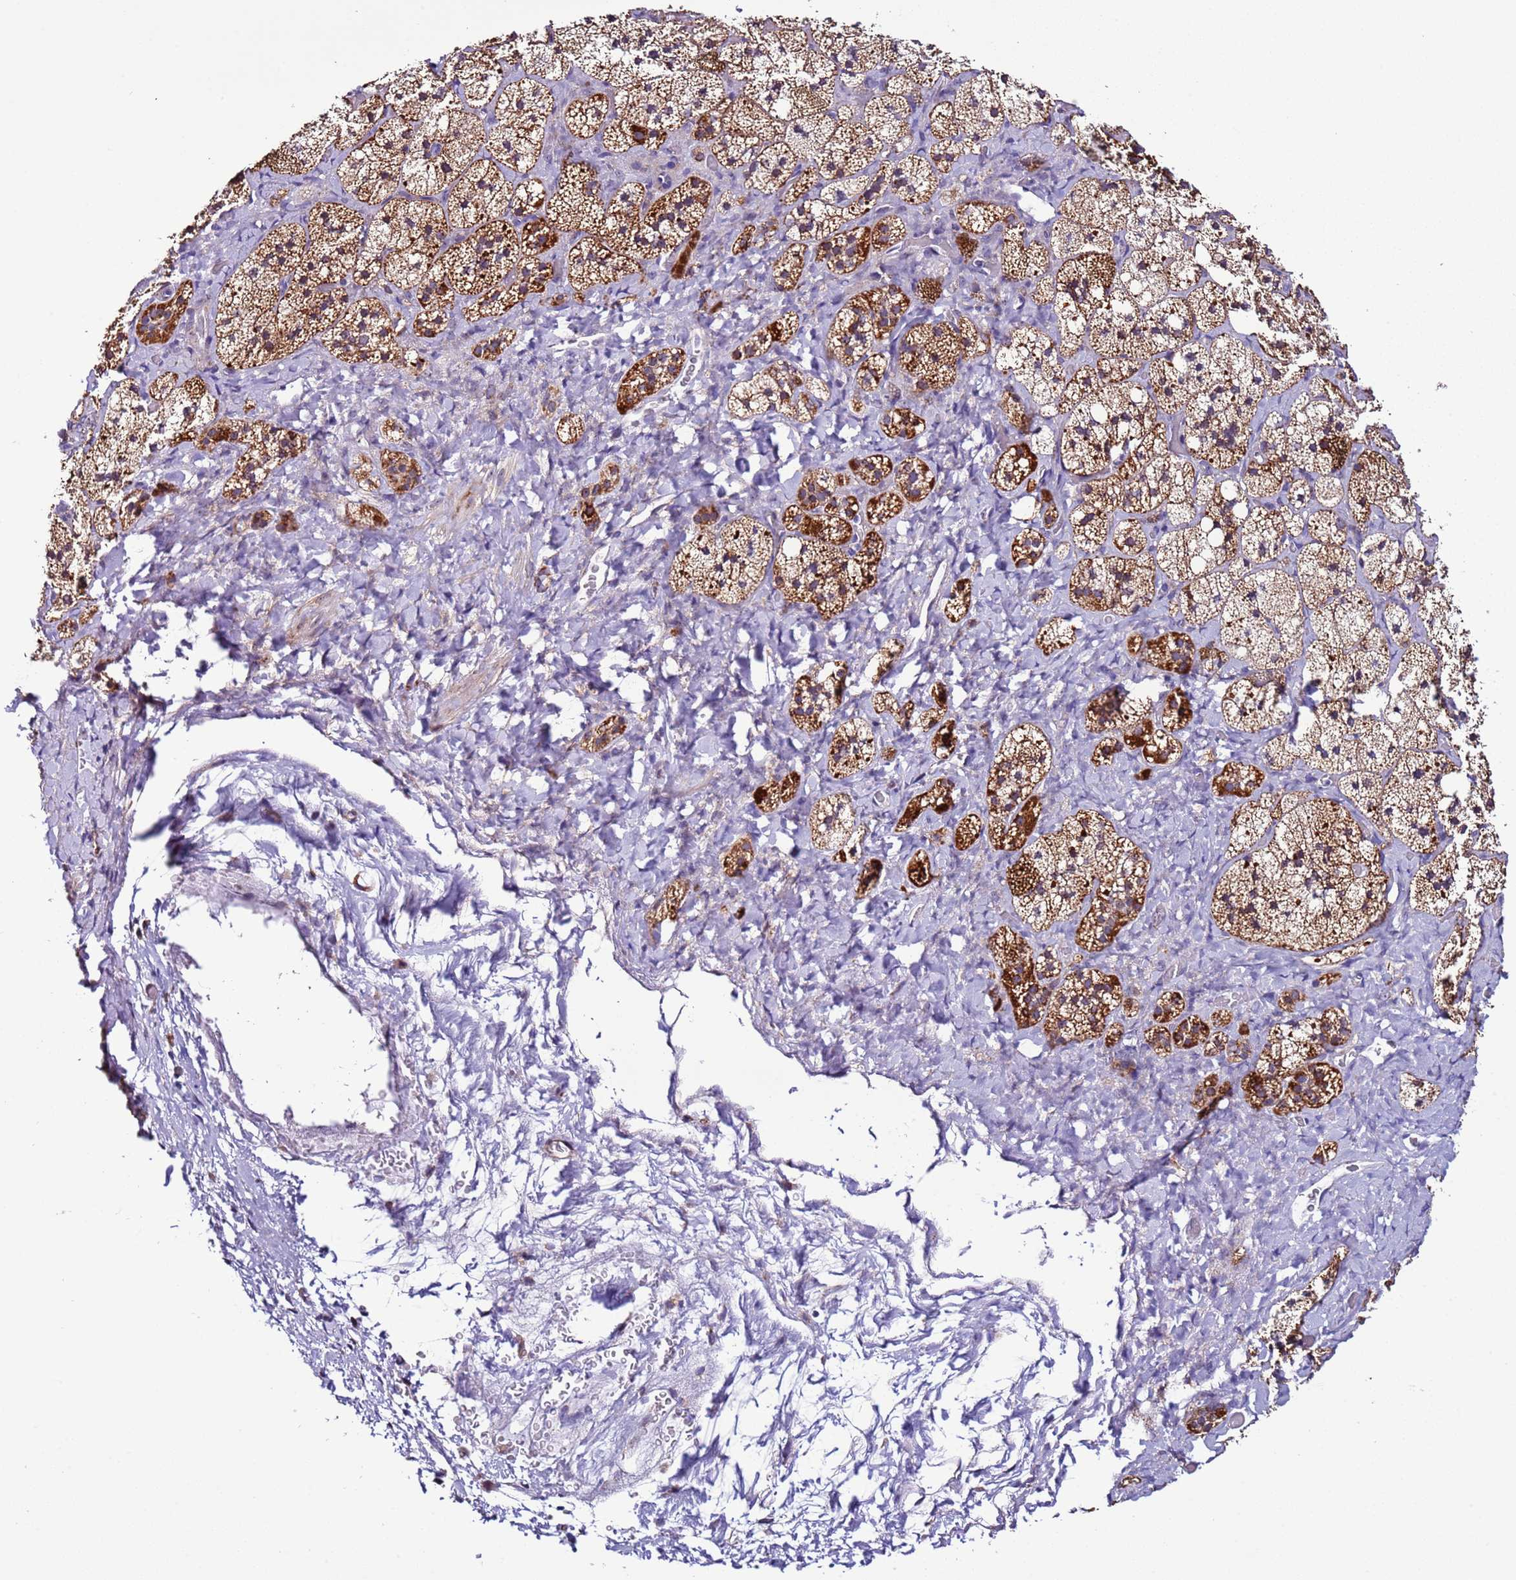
{"staining": {"intensity": "strong", "quantity": ">75%", "location": "cytoplasmic/membranous"}, "tissue": "adrenal gland", "cell_type": "Glandular cells", "image_type": "normal", "snomed": [{"axis": "morphology", "description": "Normal tissue, NOS"}, {"axis": "topography", "description": "Adrenal gland"}], "caption": "Protein staining by immunohistochemistry displays strong cytoplasmic/membranous staining in approximately >75% of glandular cells in unremarkable adrenal gland. Using DAB (3,3'-diaminobenzidine) (brown) and hematoxylin (blue) stains, captured at high magnification using brightfield microscopy.", "gene": "UEVLD", "patient": {"sex": "male", "age": 61}}